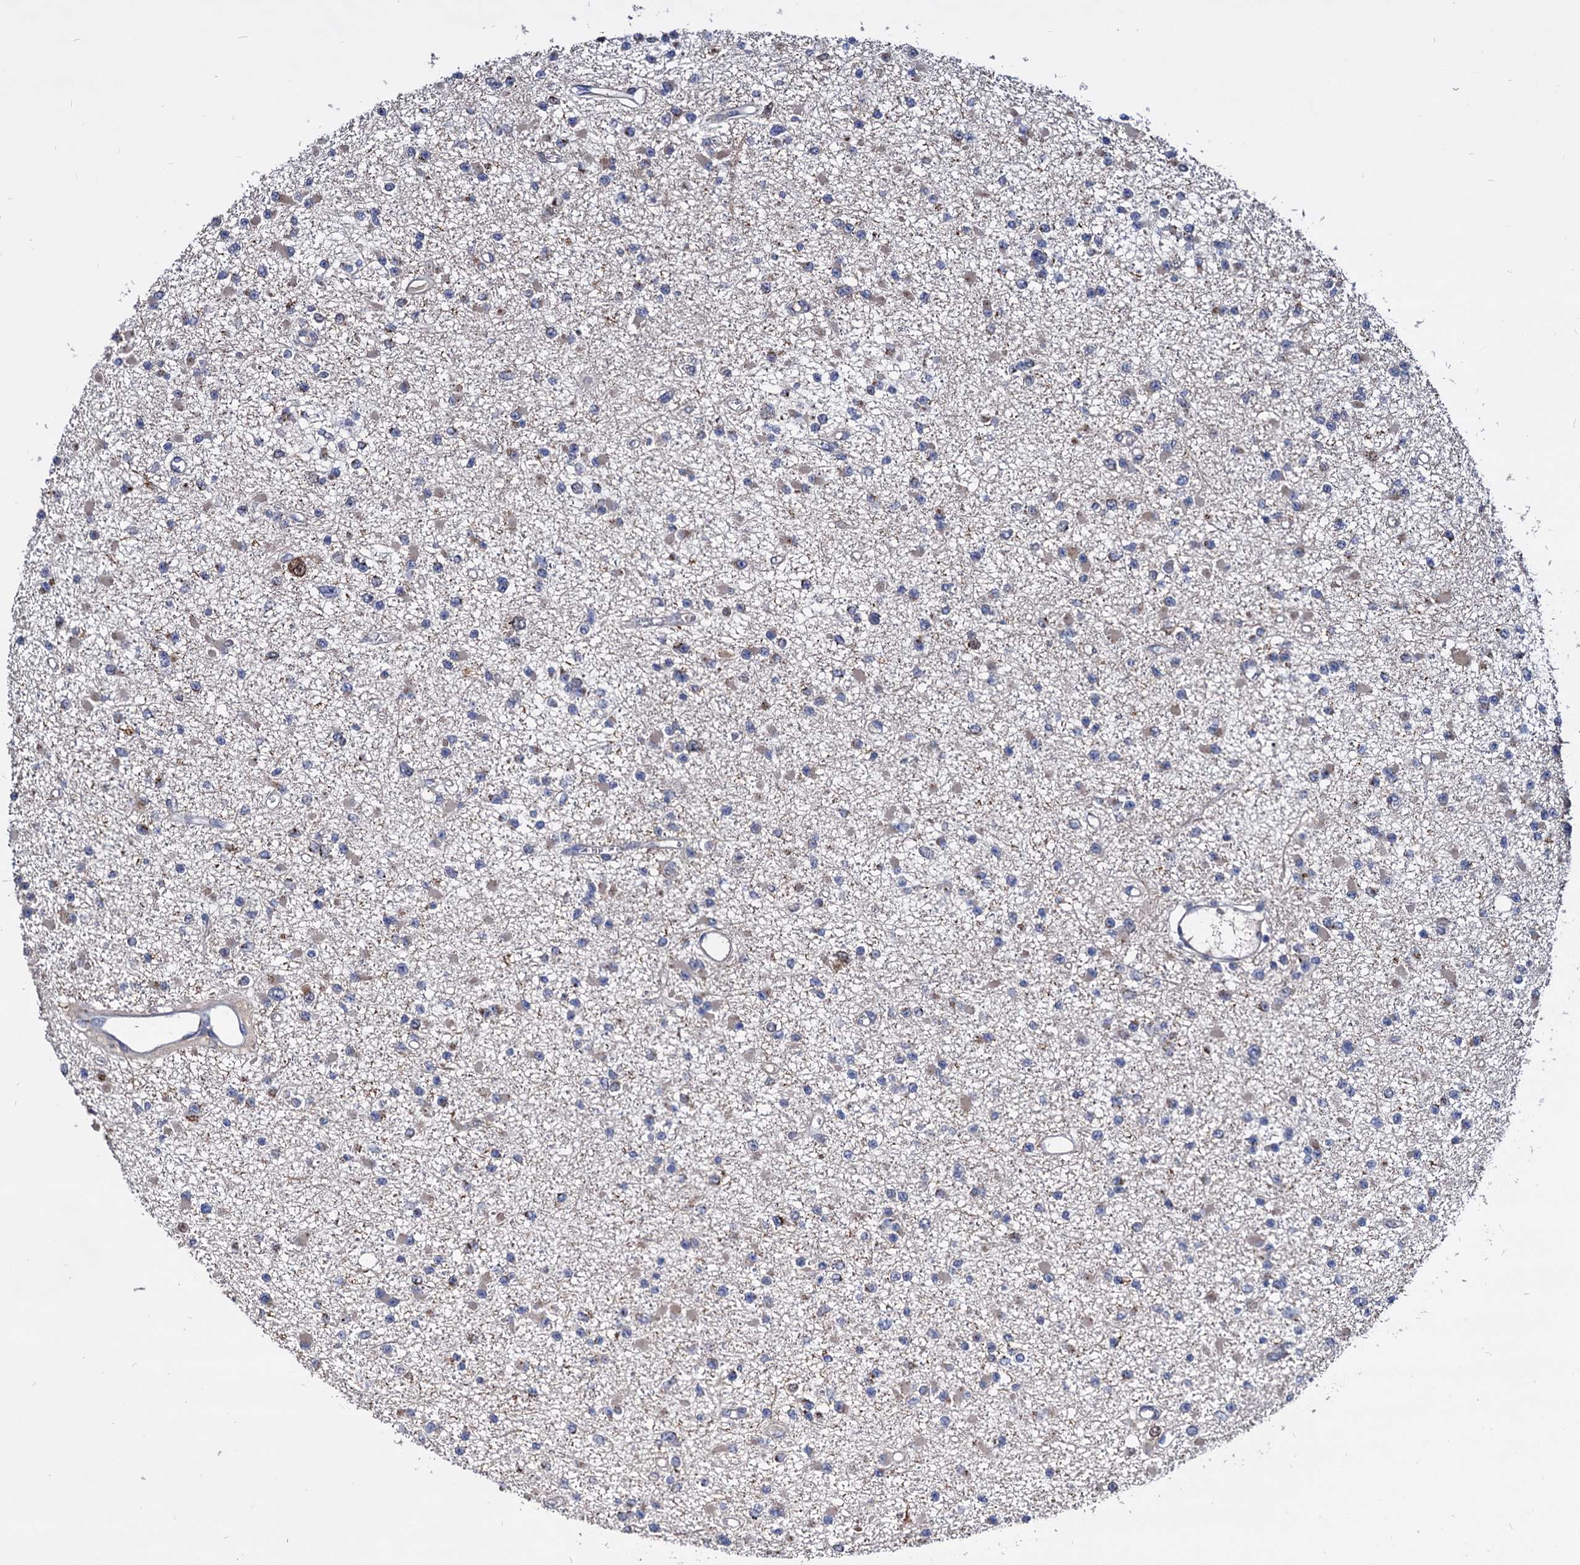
{"staining": {"intensity": "weak", "quantity": "<25%", "location": "cytoplasmic/membranous"}, "tissue": "glioma", "cell_type": "Tumor cells", "image_type": "cancer", "snomed": [{"axis": "morphology", "description": "Glioma, malignant, Low grade"}, {"axis": "topography", "description": "Brain"}], "caption": "IHC image of low-grade glioma (malignant) stained for a protein (brown), which reveals no positivity in tumor cells. (DAB (3,3'-diaminobenzidine) immunohistochemistry, high magnification).", "gene": "ESD", "patient": {"sex": "female", "age": 22}}